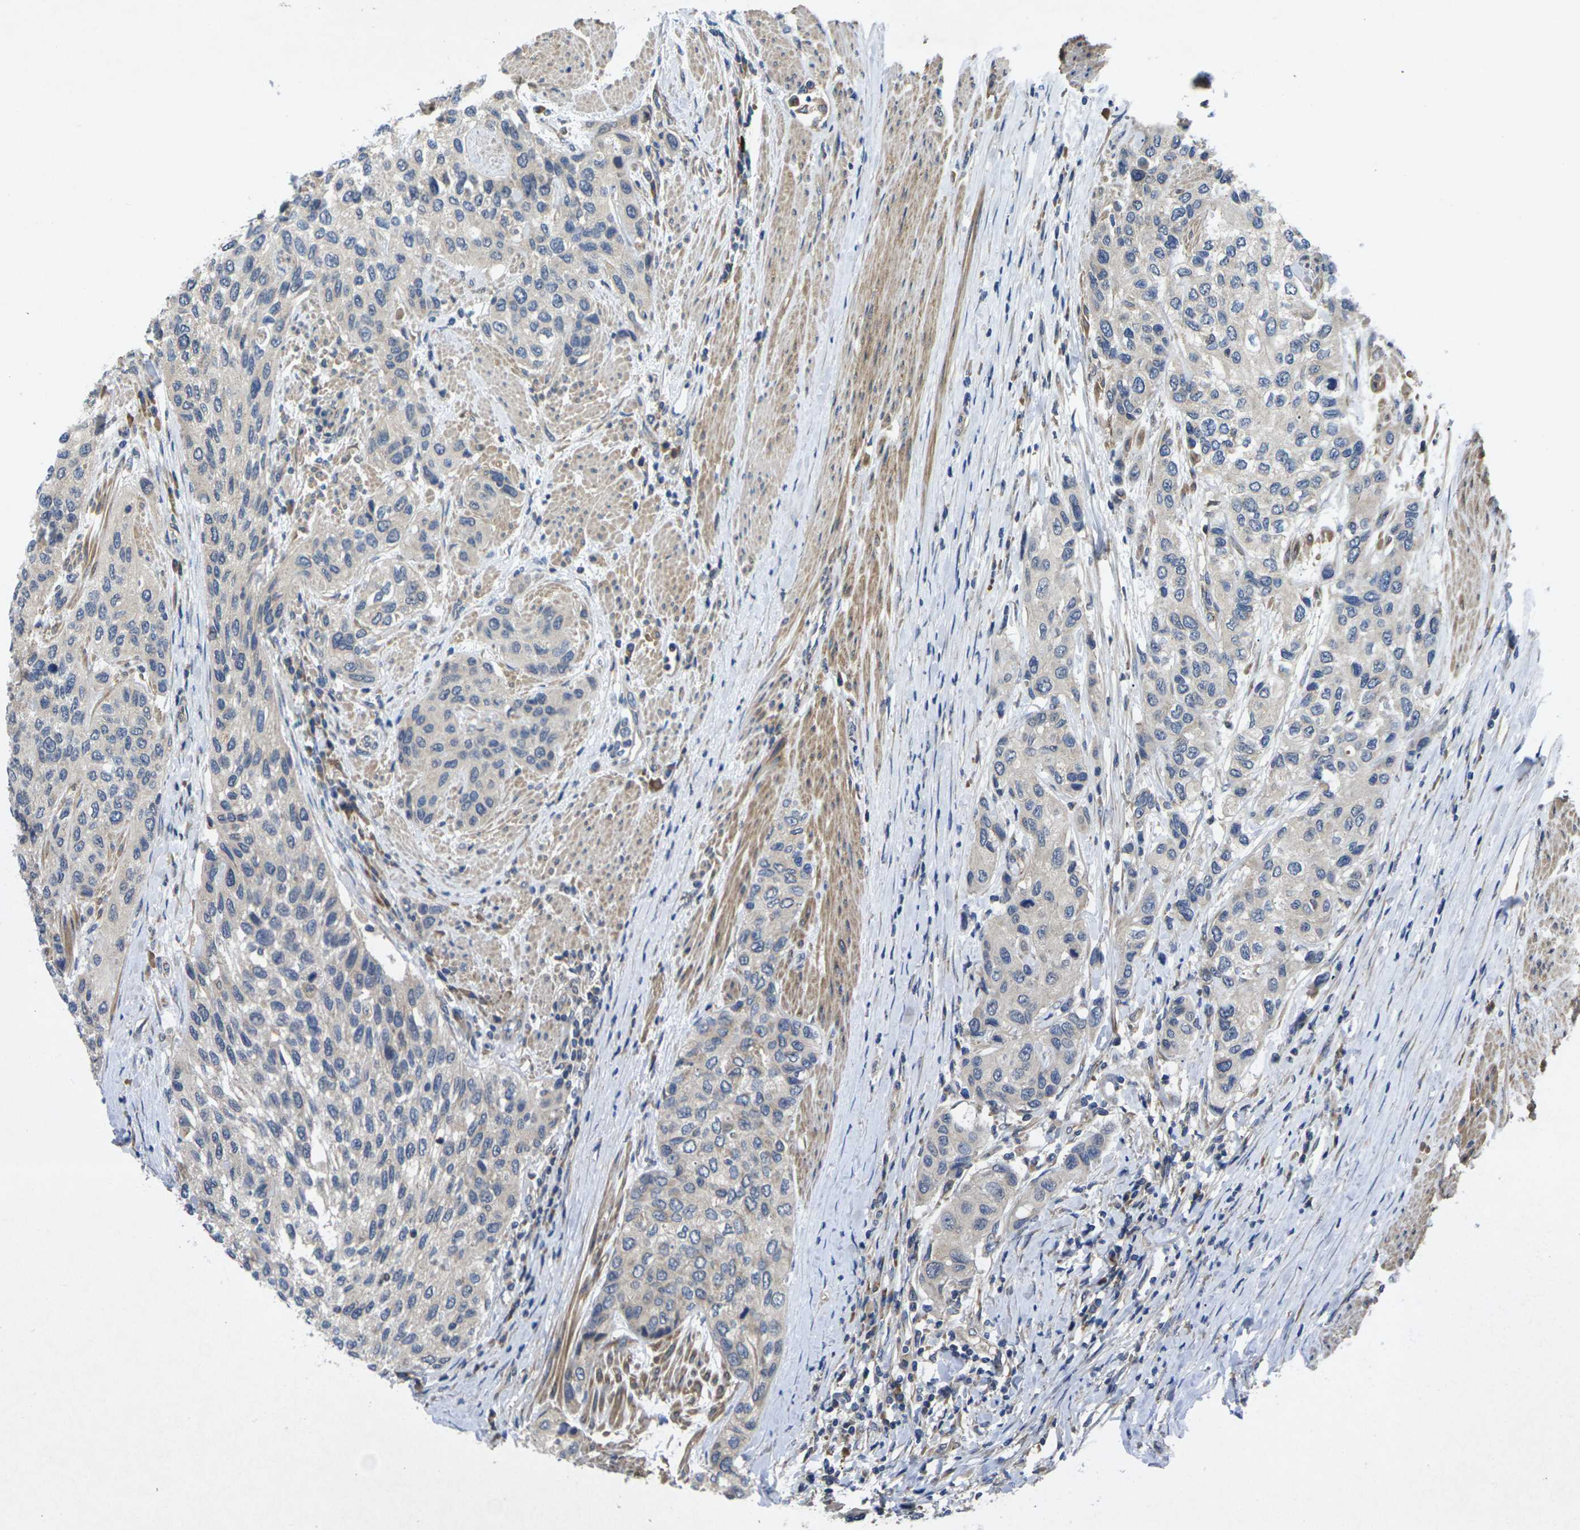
{"staining": {"intensity": "negative", "quantity": "none", "location": "none"}, "tissue": "urothelial cancer", "cell_type": "Tumor cells", "image_type": "cancer", "snomed": [{"axis": "morphology", "description": "Urothelial carcinoma, High grade"}, {"axis": "topography", "description": "Urinary bladder"}], "caption": "High power microscopy photomicrograph of an immunohistochemistry (IHC) micrograph of urothelial cancer, revealing no significant positivity in tumor cells.", "gene": "KIF1B", "patient": {"sex": "female", "age": 56}}